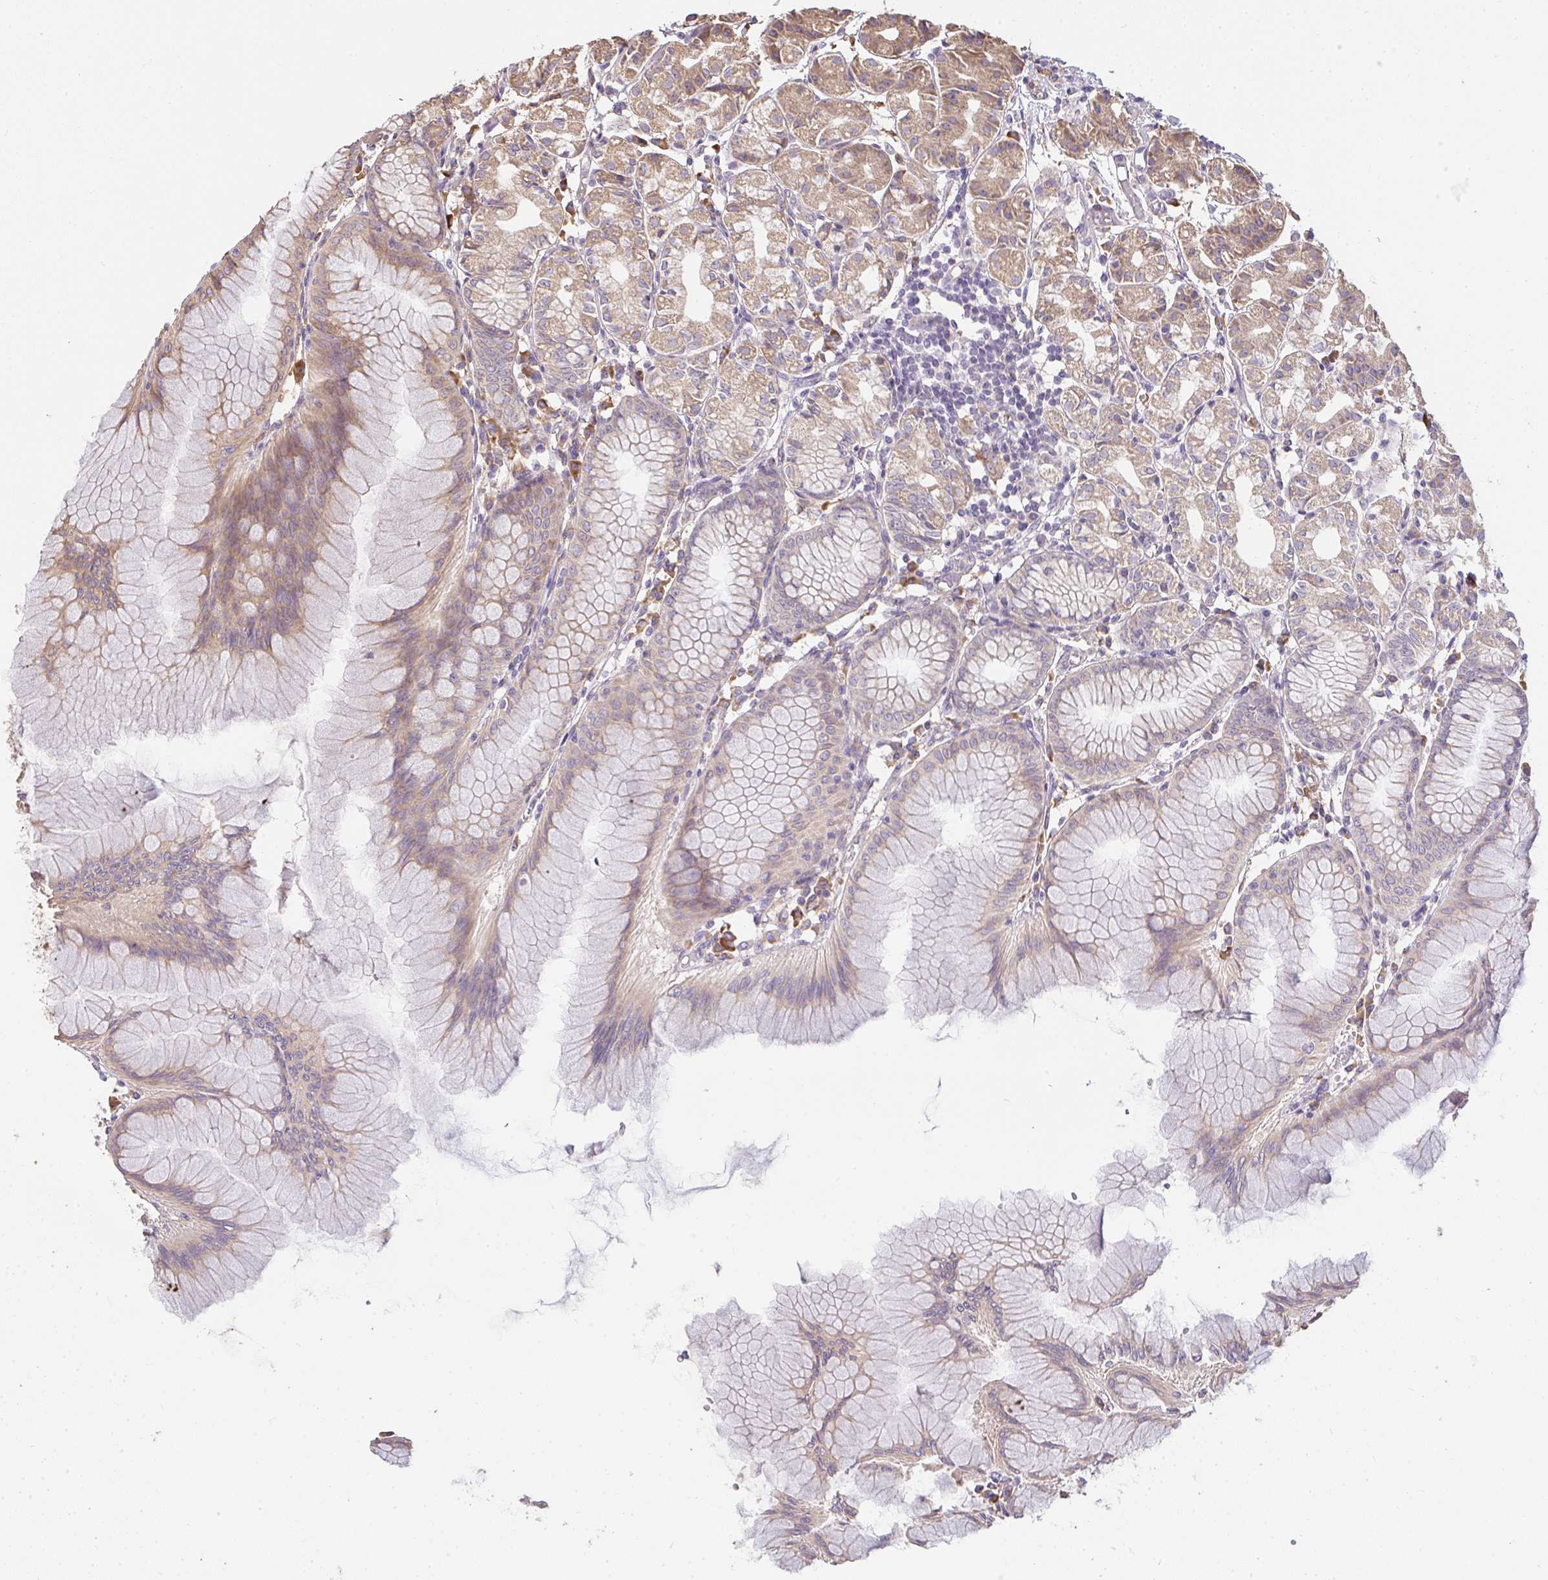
{"staining": {"intensity": "moderate", "quantity": "25%-75%", "location": "cytoplasmic/membranous"}, "tissue": "stomach", "cell_type": "Glandular cells", "image_type": "normal", "snomed": [{"axis": "morphology", "description": "Normal tissue, NOS"}, {"axis": "topography", "description": "Stomach"}], "caption": "A micrograph of human stomach stained for a protein exhibits moderate cytoplasmic/membranous brown staining in glandular cells.", "gene": "BRINP3", "patient": {"sex": "female", "age": 57}}